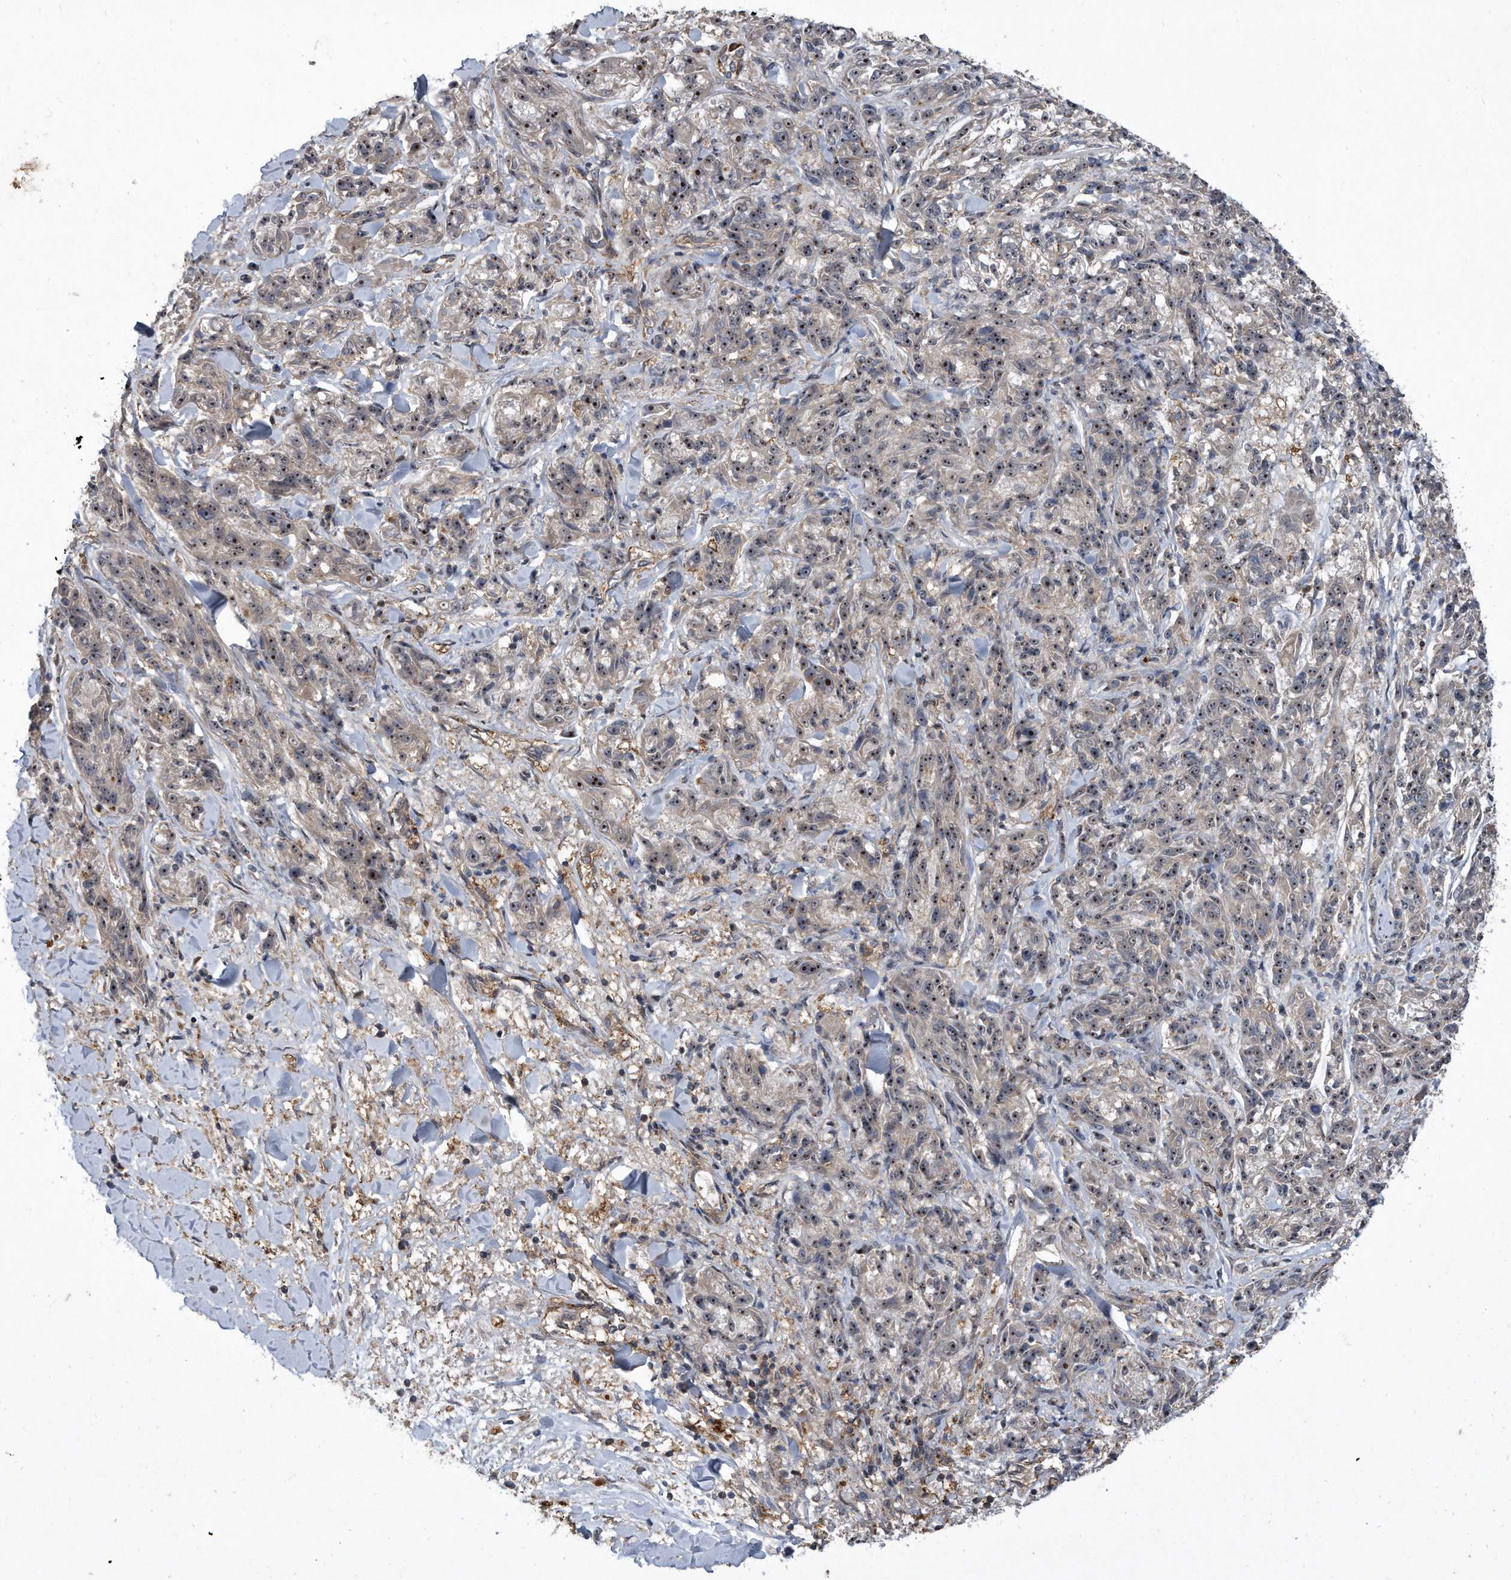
{"staining": {"intensity": "moderate", "quantity": ">75%", "location": "nuclear"}, "tissue": "melanoma", "cell_type": "Tumor cells", "image_type": "cancer", "snomed": [{"axis": "morphology", "description": "Malignant melanoma, NOS"}, {"axis": "topography", "description": "Skin"}], "caption": "This is a photomicrograph of immunohistochemistry staining of melanoma, which shows moderate expression in the nuclear of tumor cells.", "gene": "PGBD2", "patient": {"sex": "male", "age": 53}}